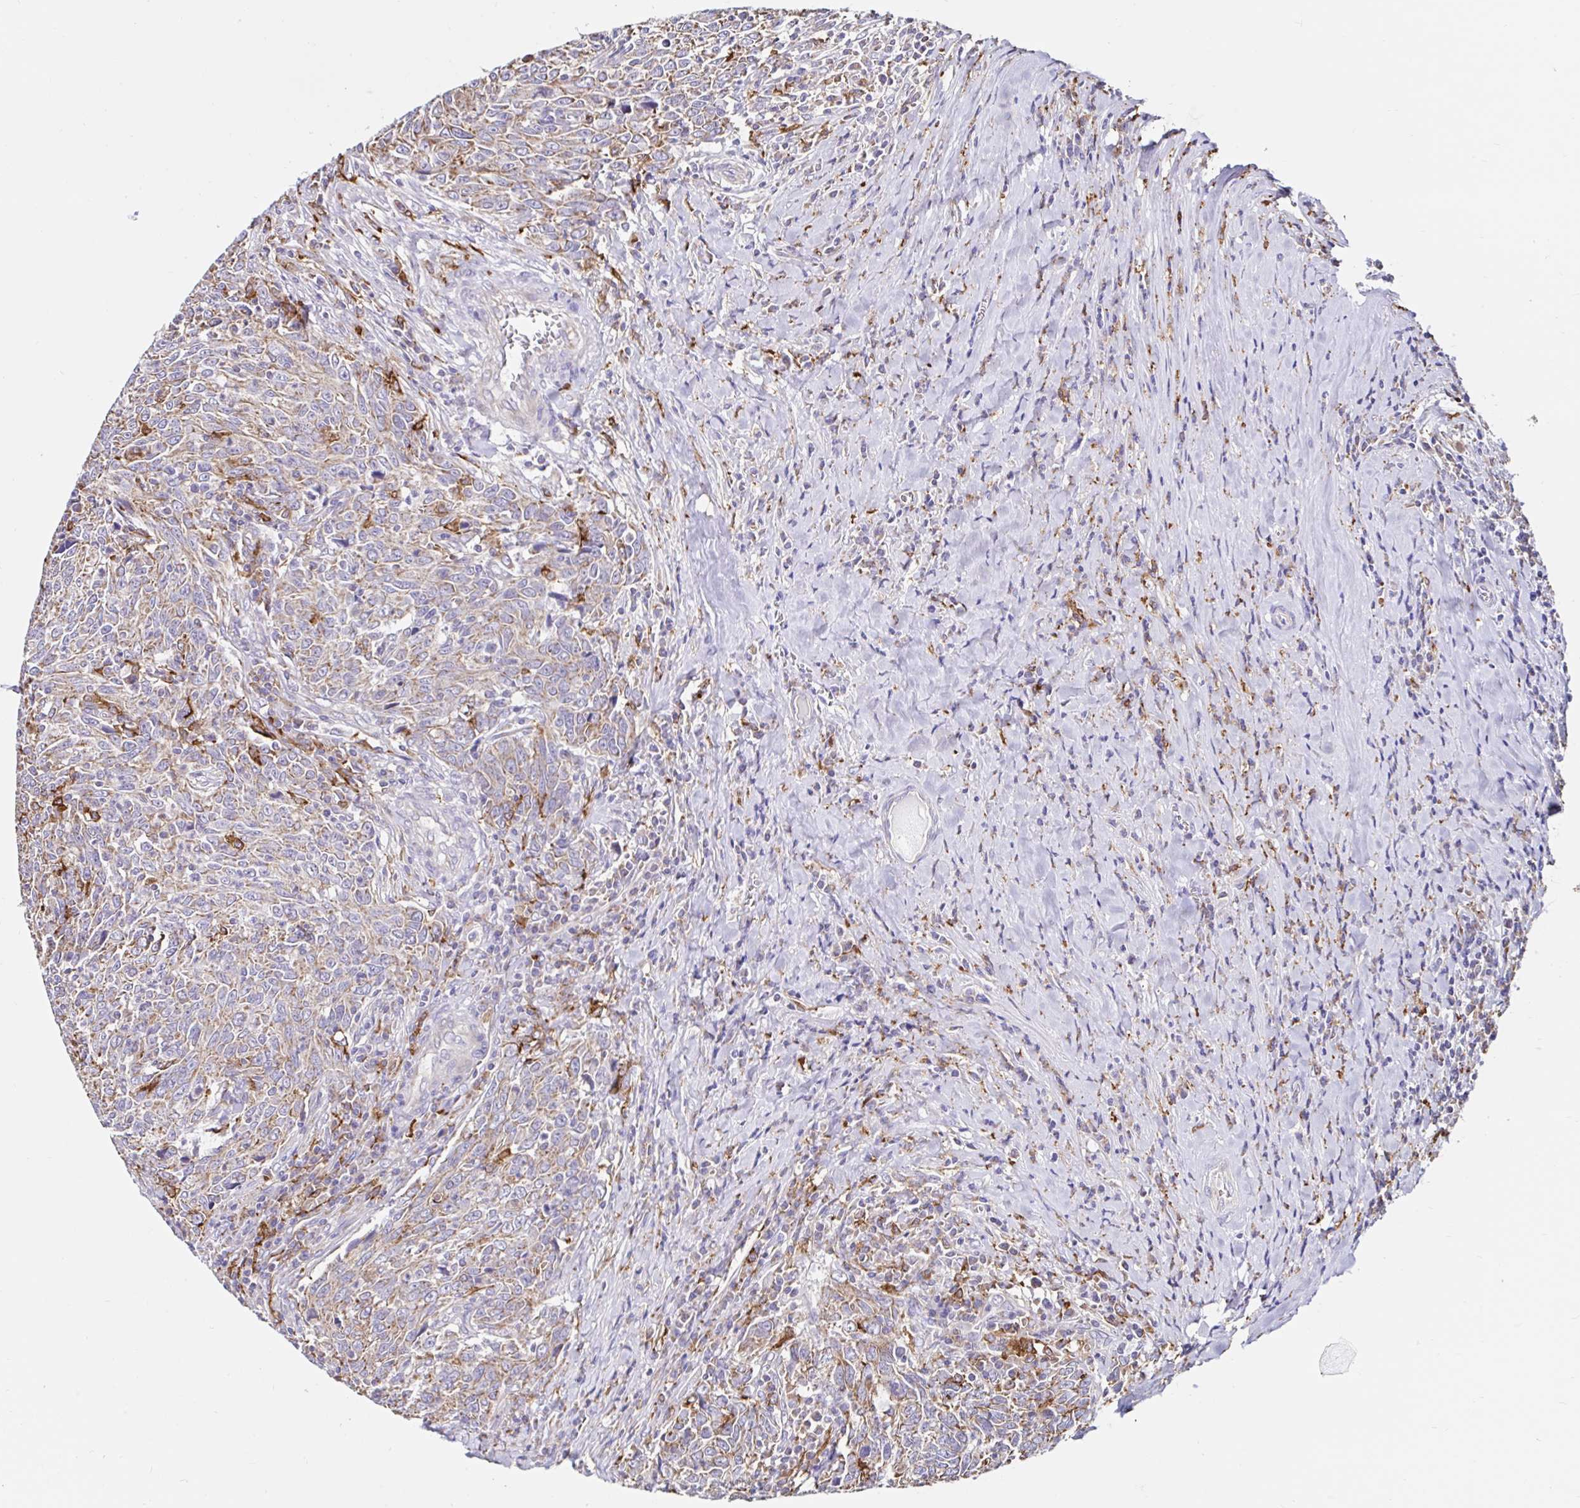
{"staining": {"intensity": "weak", "quantity": "25%-75%", "location": "cytoplasmic/membranous"}, "tissue": "breast cancer", "cell_type": "Tumor cells", "image_type": "cancer", "snomed": [{"axis": "morphology", "description": "Duct carcinoma"}, {"axis": "topography", "description": "Breast"}], "caption": "Approximately 25%-75% of tumor cells in human breast cancer (infiltrating ductal carcinoma) reveal weak cytoplasmic/membranous protein staining as visualized by brown immunohistochemical staining.", "gene": "MSR1", "patient": {"sex": "female", "age": 50}}